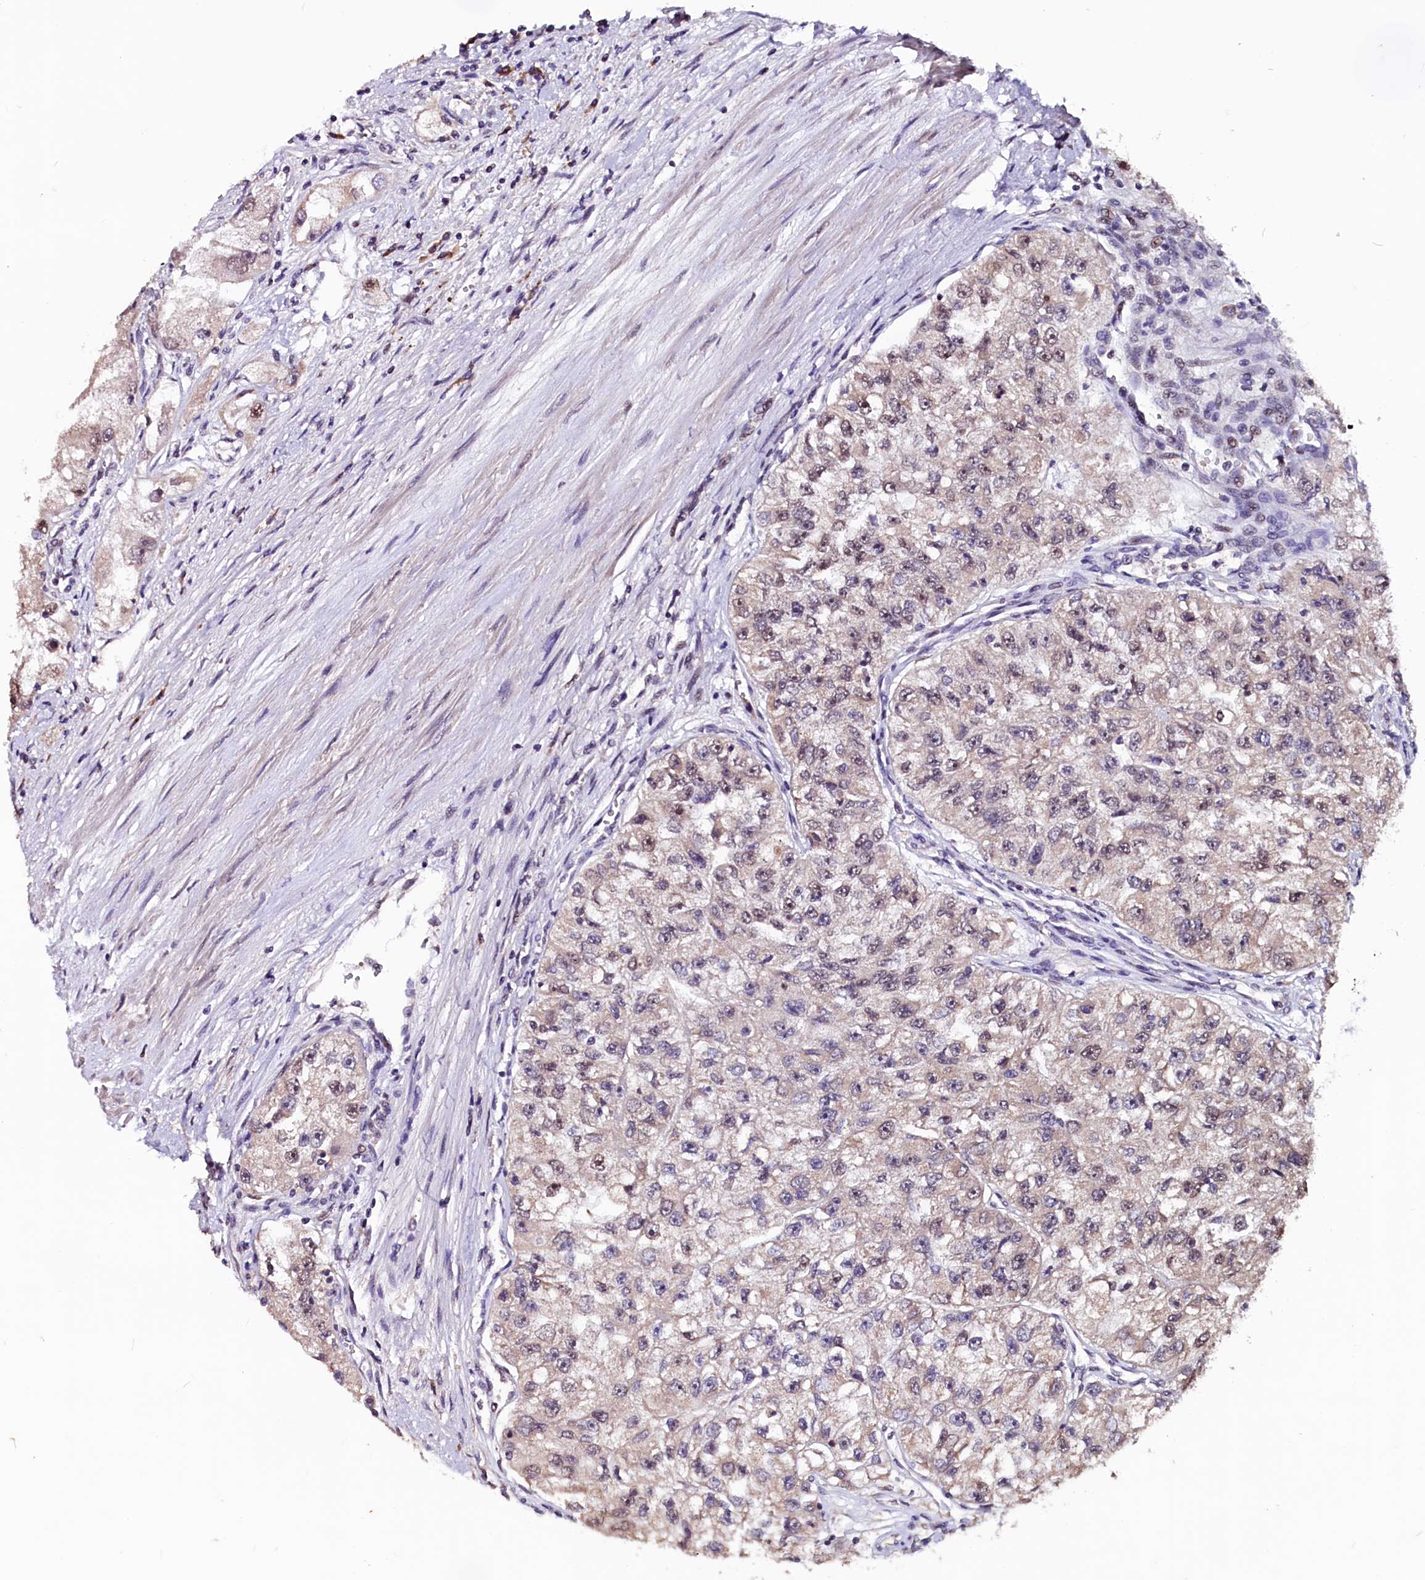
{"staining": {"intensity": "weak", "quantity": "25%-75%", "location": "nuclear"}, "tissue": "renal cancer", "cell_type": "Tumor cells", "image_type": "cancer", "snomed": [{"axis": "morphology", "description": "Adenocarcinoma, NOS"}, {"axis": "topography", "description": "Kidney"}], "caption": "An image of human renal adenocarcinoma stained for a protein reveals weak nuclear brown staining in tumor cells. The staining was performed using DAB (3,3'-diaminobenzidine) to visualize the protein expression in brown, while the nuclei were stained in blue with hematoxylin (Magnification: 20x).", "gene": "RNMT", "patient": {"sex": "male", "age": 63}}